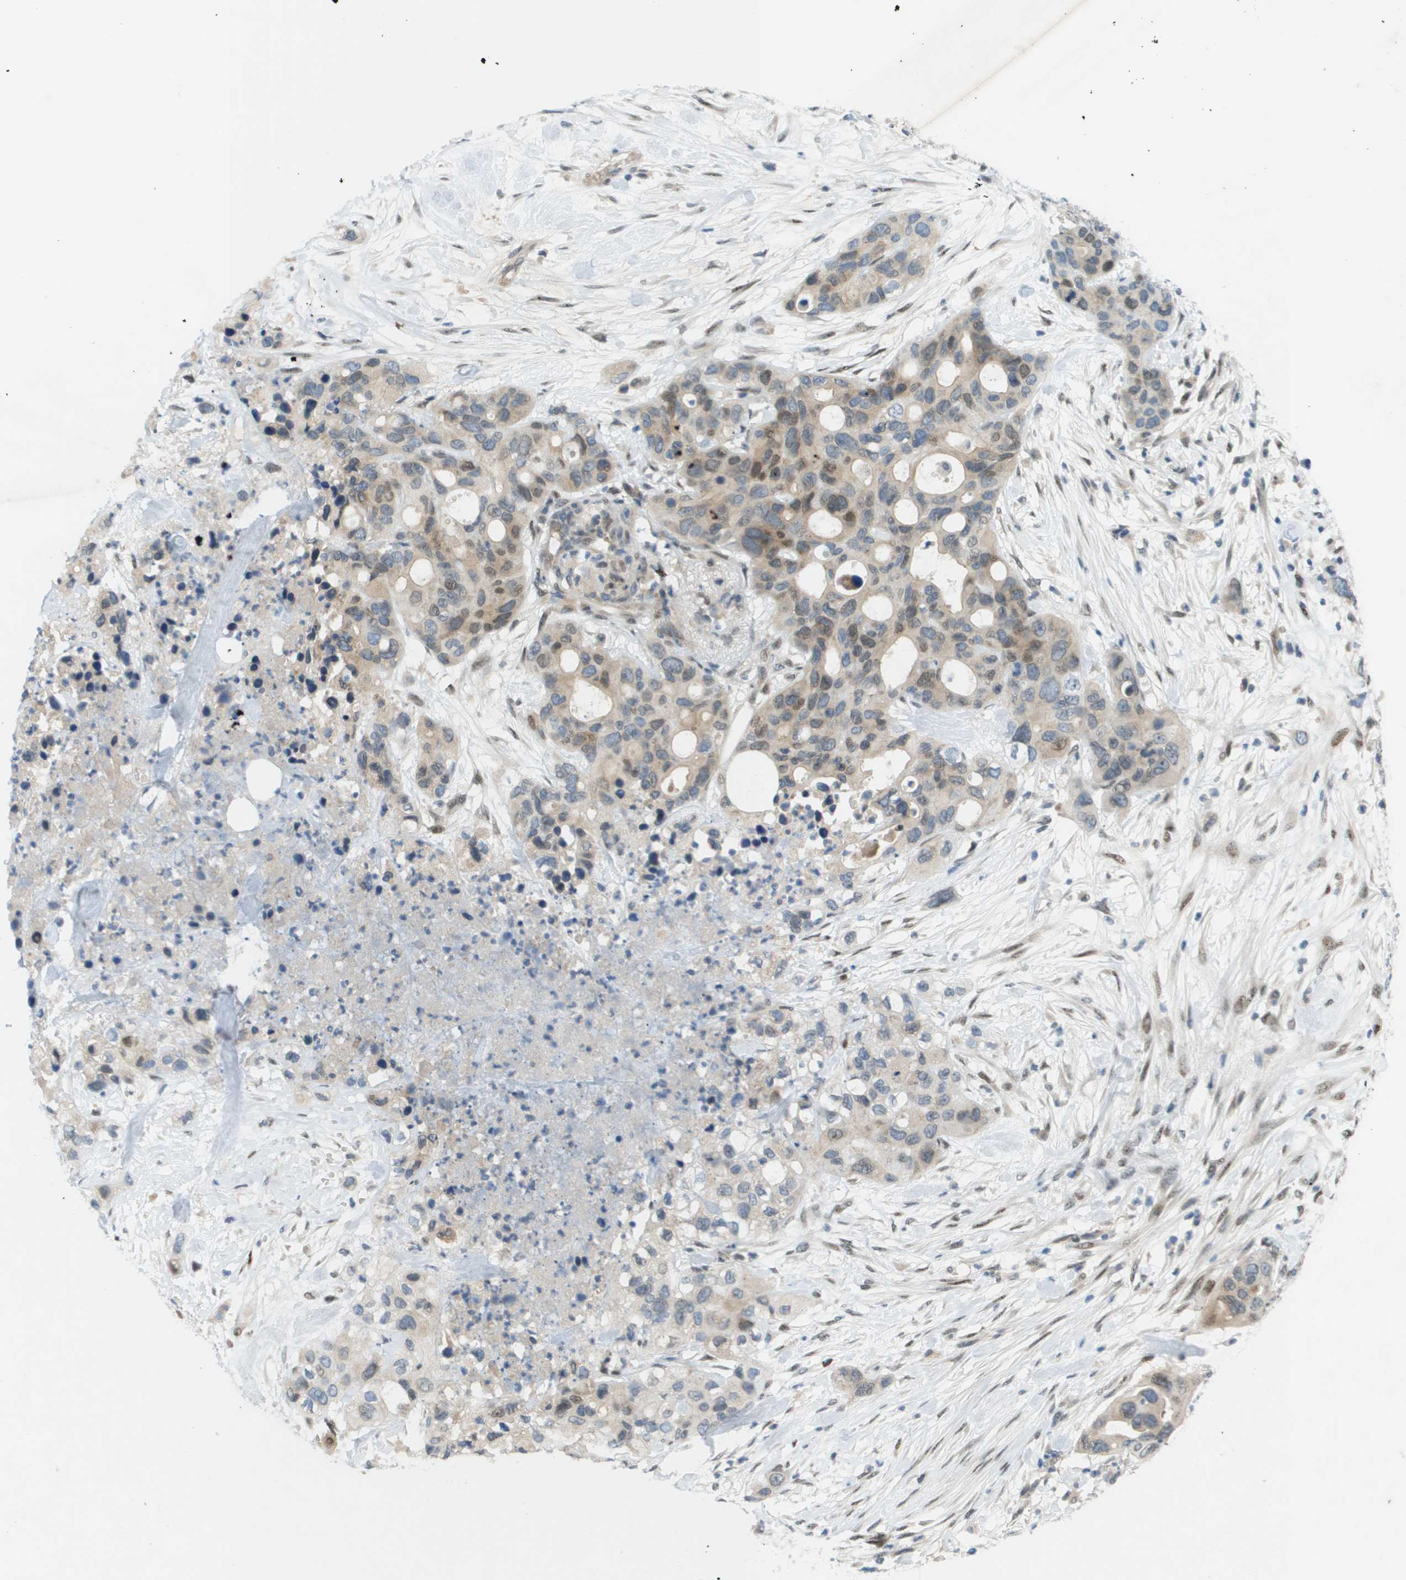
{"staining": {"intensity": "weak", "quantity": ">75%", "location": "cytoplasmic/membranous,nuclear"}, "tissue": "pancreatic cancer", "cell_type": "Tumor cells", "image_type": "cancer", "snomed": [{"axis": "morphology", "description": "Adenocarcinoma, NOS"}, {"axis": "topography", "description": "Pancreas"}], "caption": "High-power microscopy captured an immunohistochemistry image of adenocarcinoma (pancreatic), revealing weak cytoplasmic/membranous and nuclear staining in approximately >75% of tumor cells.", "gene": "CACNB4", "patient": {"sex": "female", "age": 71}}